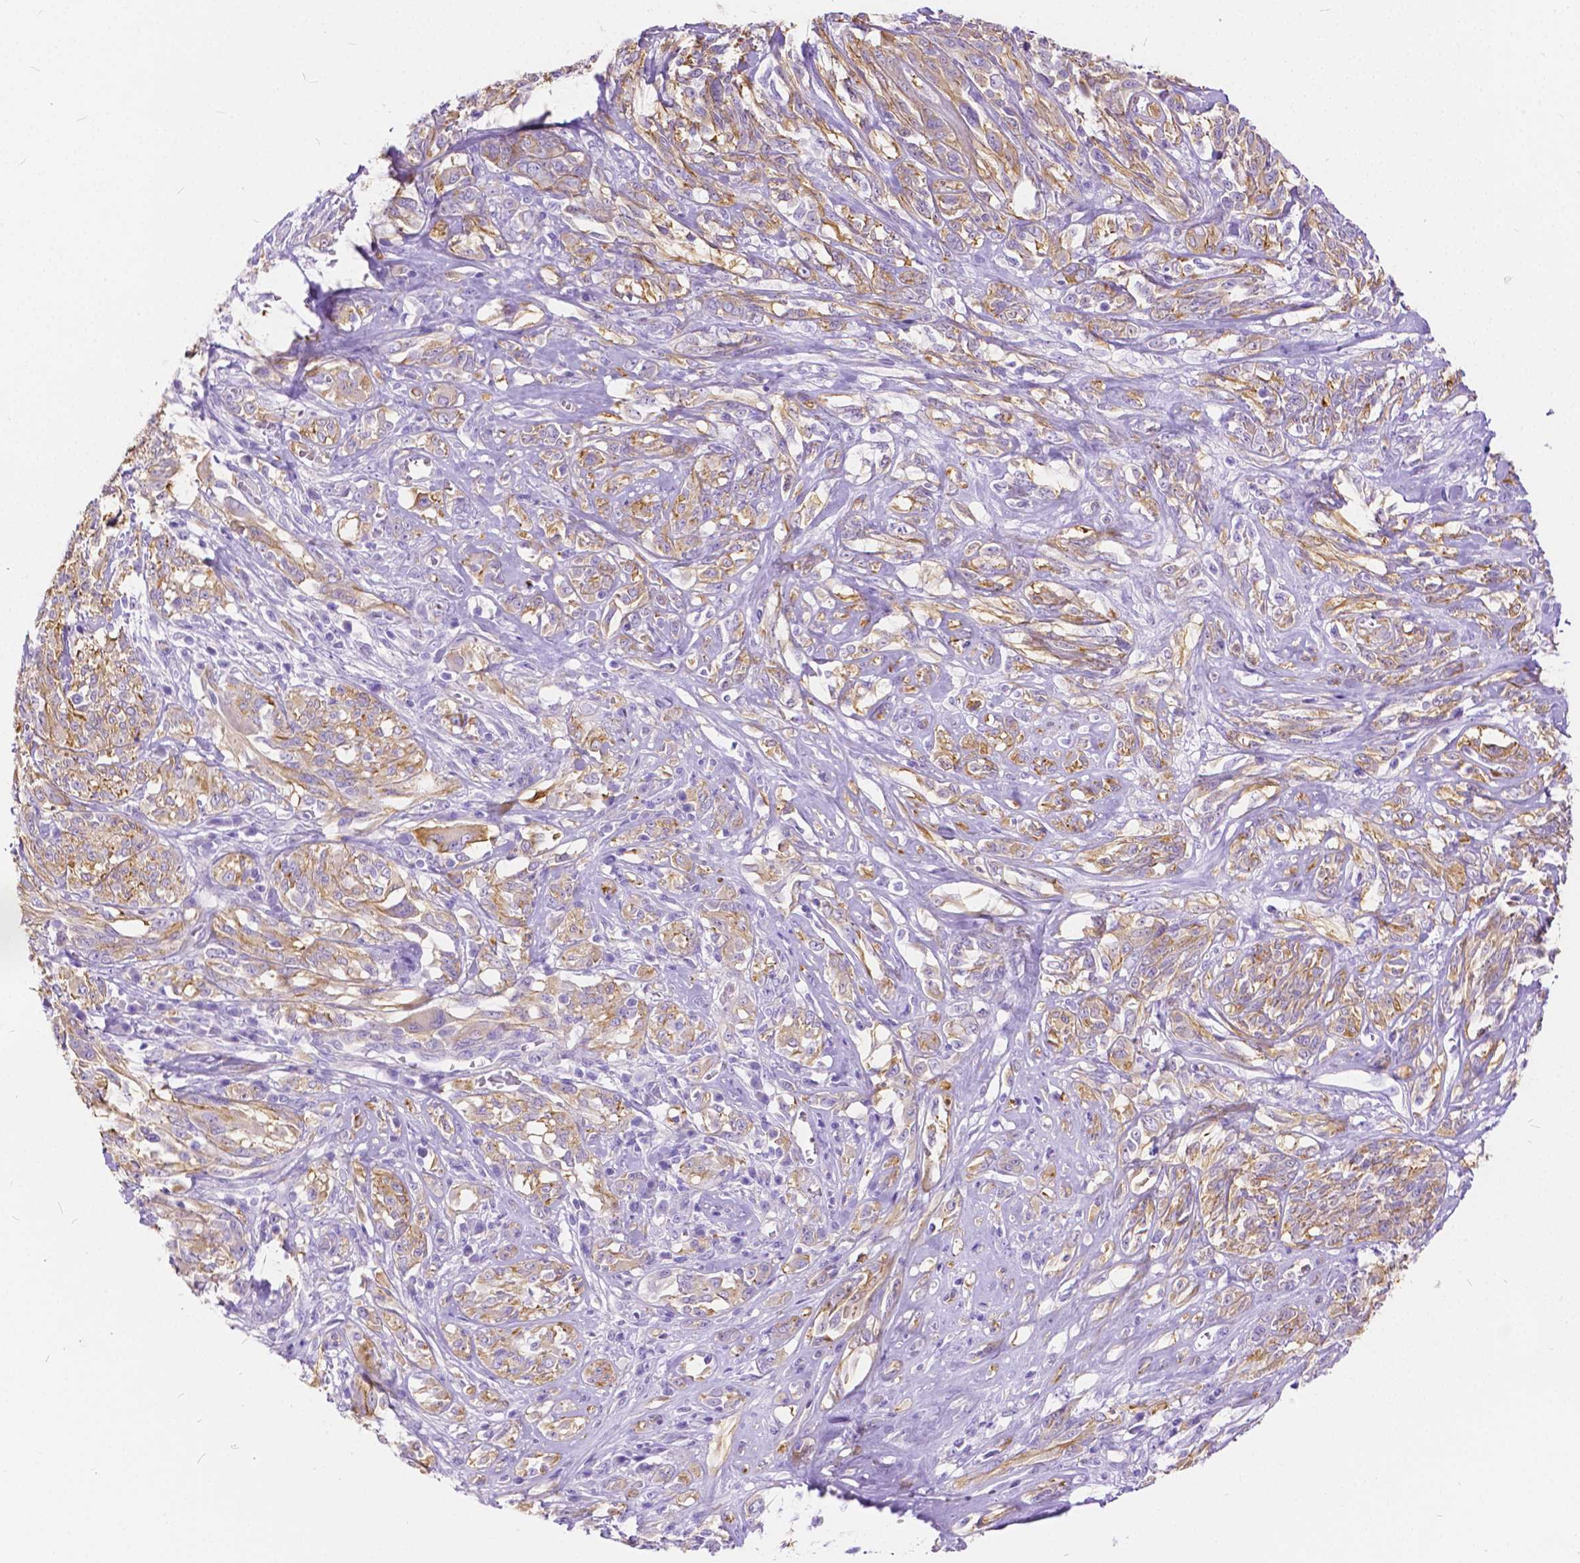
{"staining": {"intensity": "weak", "quantity": "25%-75%", "location": "cytoplasmic/membranous"}, "tissue": "melanoma", "cell_type": "Tumor cells", "image_type": "cancer", "snomed": [{"axis": "morphology", "description": "Malignant melanoma, NOS"}, {"axis": "topography", "description": "Skin"}], "caption": "Immunohistochemistry histopathology image of neoplastic tissue: human melanoma stained using immunohistochemistry exhibits low levels of weak protein expression localized specifically in the cytoplasmic/membranous of tumor cells, appearing as a cytoplasmic/membranous brown color.", "gene": "CHRM1", "patient": {"sex": "female", "age": 91}}